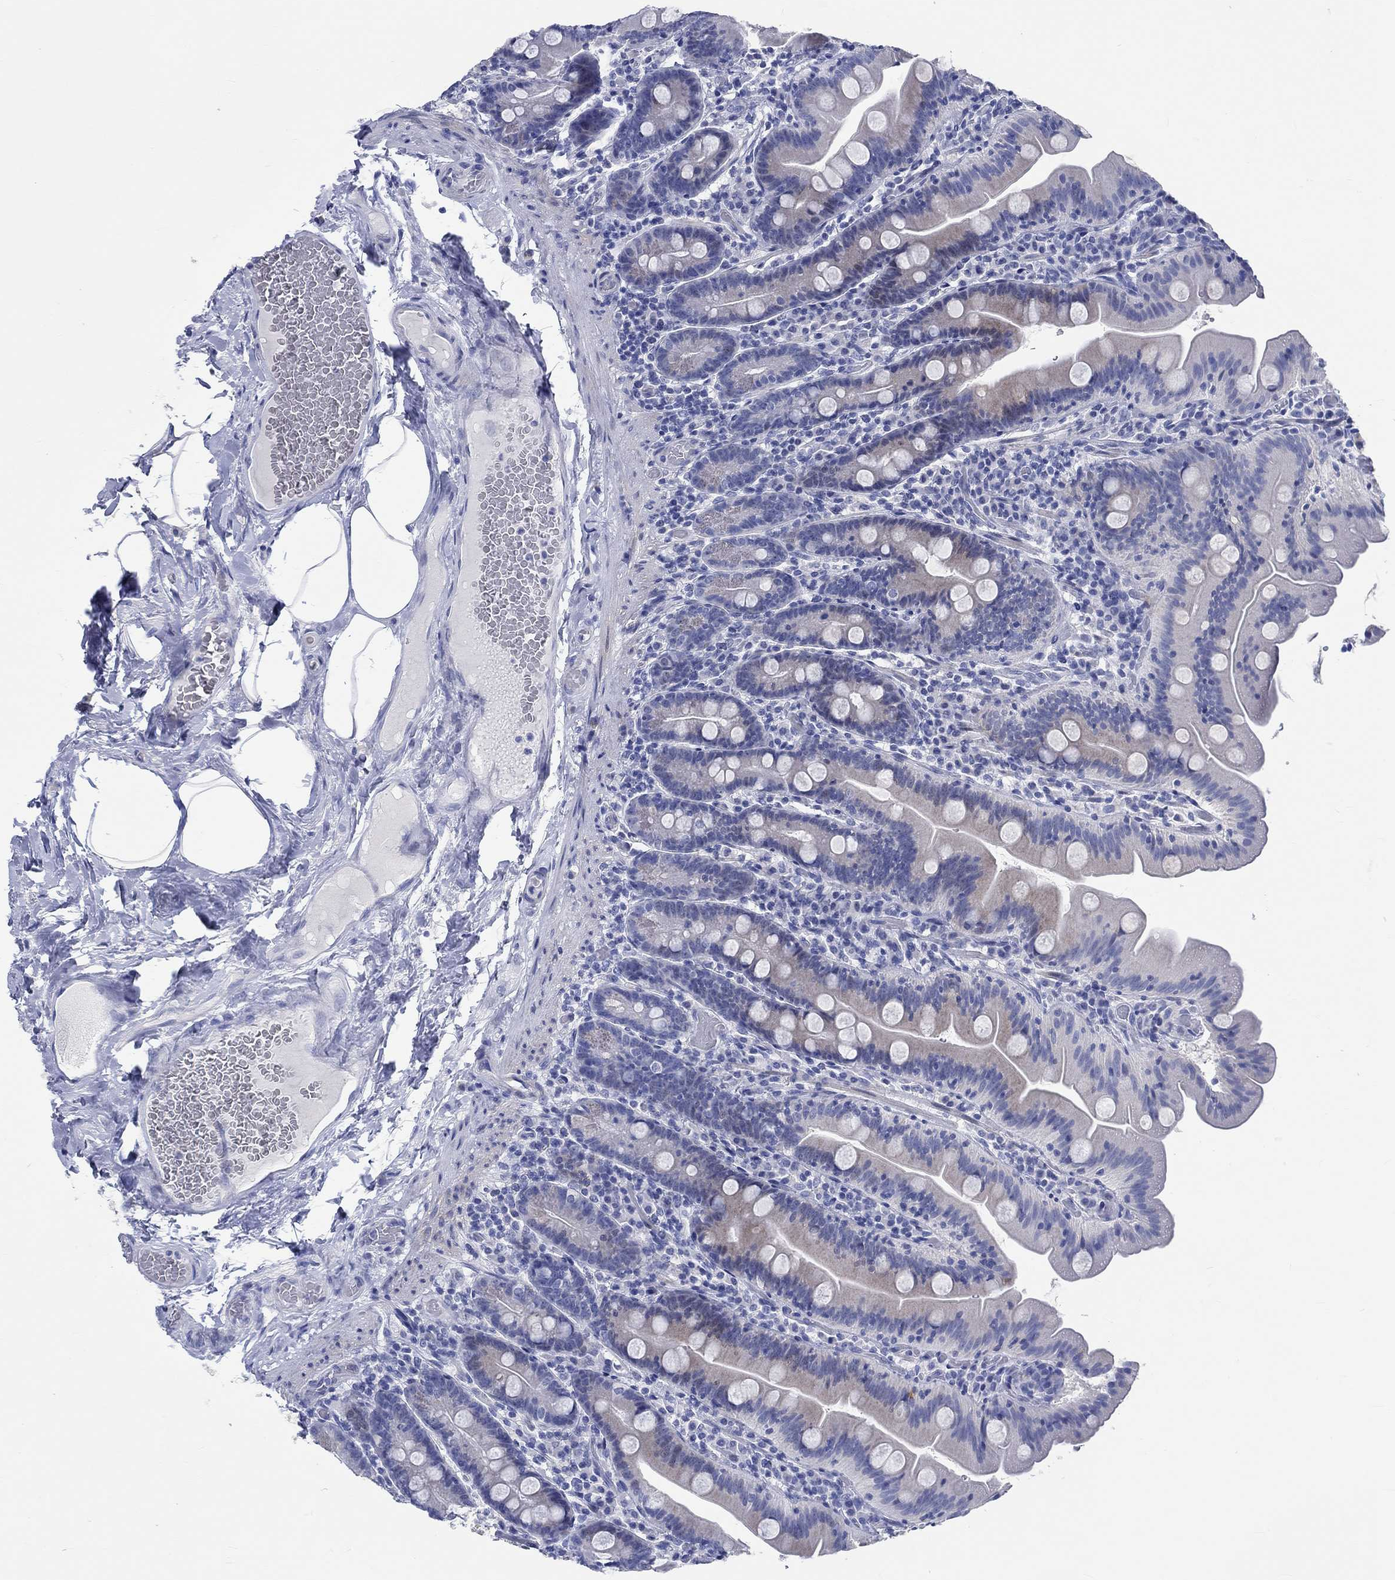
{"staining": {"intensity": "negative", "quantity": "none", "location": "none"}, "tissue": "small intestine", "cell_type": "Glandular cells", "image_type": "normal", "snomed": [{"axis": "morphology", "description": "Normal tissue, NOS"}, {"axis": "topography", "description": "Small intestine"}], "caption": "A high-resolution histopathology image shows immunohistochemistry (IHC) staining of unremarkable small intestine, which displays no significant staining in glandular cells. (Stains: DAB (3,3'-diaminobenzidine) immunohistochemistry (IHC) with hematoxylin counter stain, Microscopy: brightfield microscopy at high magnification).", "gene": "C4orf47", "patient": {"sex": "male", "age": 37}}